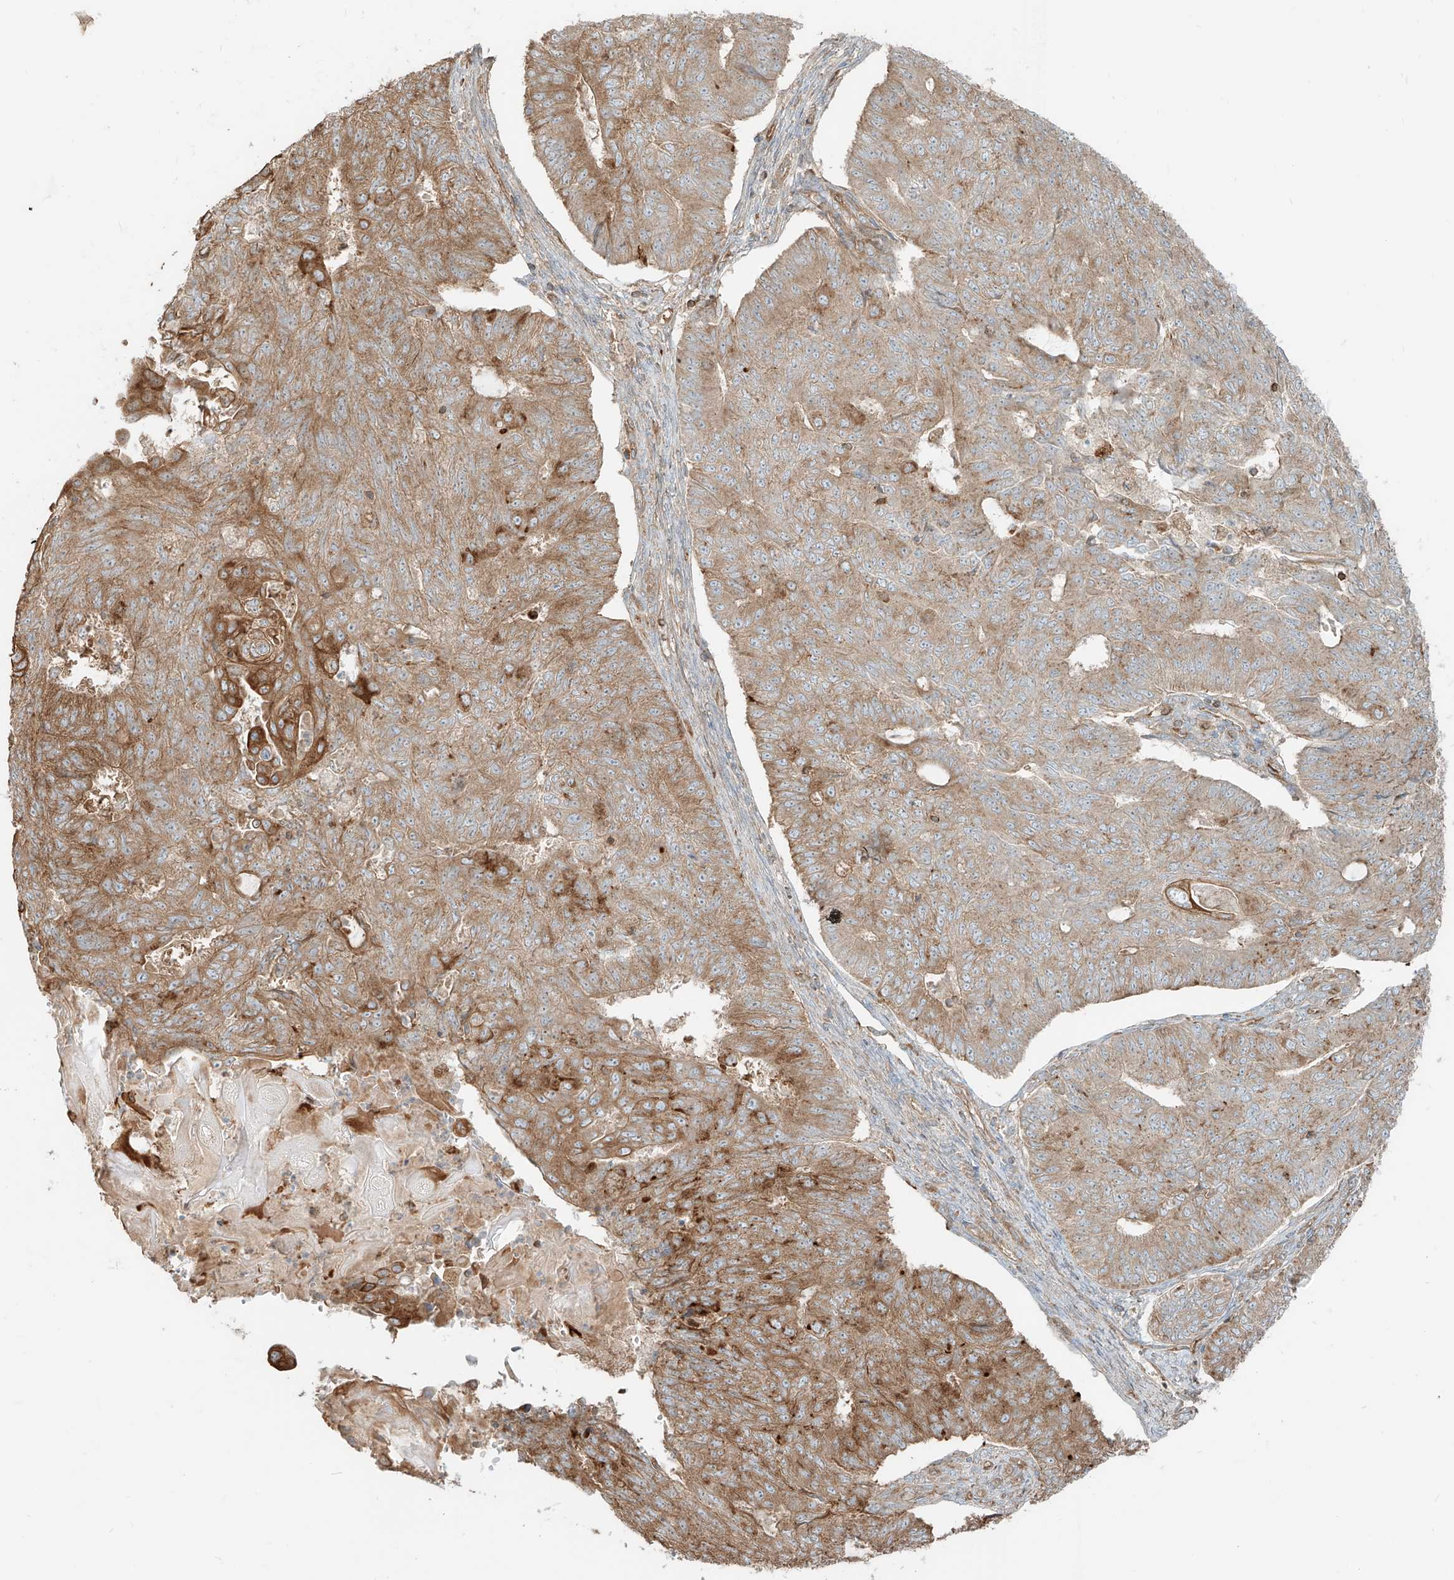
{"staining": {"intensity": "moderate", "quantity": ">75%", "location": "cytoplasmic/membranous"}, "tissue": "endometrial cancer", "cell_type": "Tumor cells", "image_type": "cancer", "snomed": [{"axis": "morphology", "description": "Adenocarcinoma, NOS"}, {"axis": "topography", "description": "Endometrium"}], "caption": "IHC histopathology image of human adenocarcinoma (endometrial) stained for a protein (brown), which exhibits medium levels of moderate cytoplasmic/membranous staining in about >75% of tumor cells.", "gene": "CCDC115", "patient": {"sex": "female", "age": 32}}